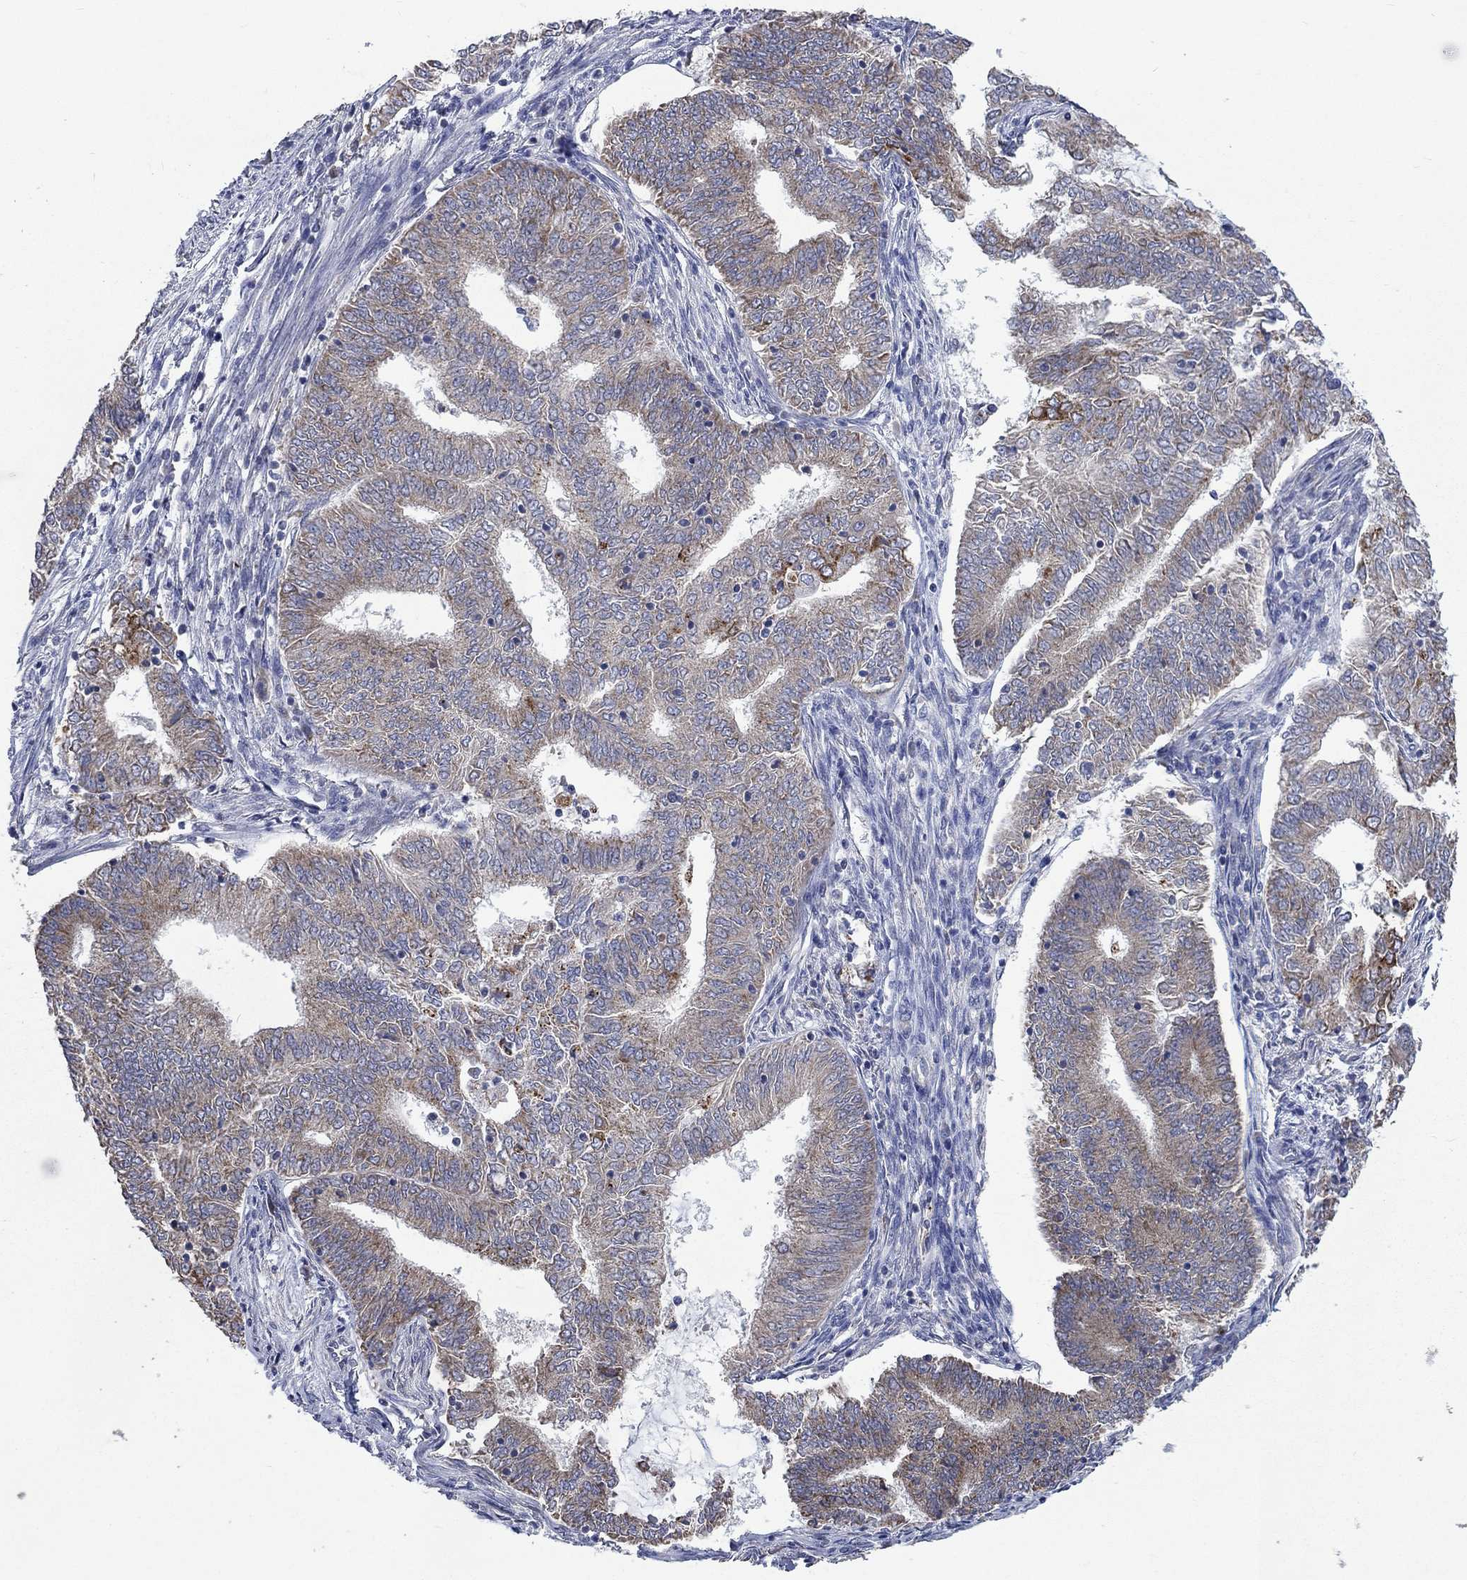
{"staining": {"intensity": "weak", "quantity": ">75%", "location": "cytoplasmic/membranous"}, "tissue": "endometrial cancer", "cell_type": "Tumor cells", "image_type": "cancer", "snomed": [{"axis": "morphology", "description": "Adenocarcinoma, NOS"}, {"axis": "topography", "description": "Endometrium"}], "caption": "The histopathology image exhibits staining of endometrial cancer (adenocarcinoma), revealing weak cytoplasmic/membranous protein expression (brown color) within tumor cells. (DAB (3,3'-diaminobenzidine) IHC, brown staining for protein, blue staining for nuclei).", "gene": "UGT8", "patient": {"sex": "female", "age": 62}}